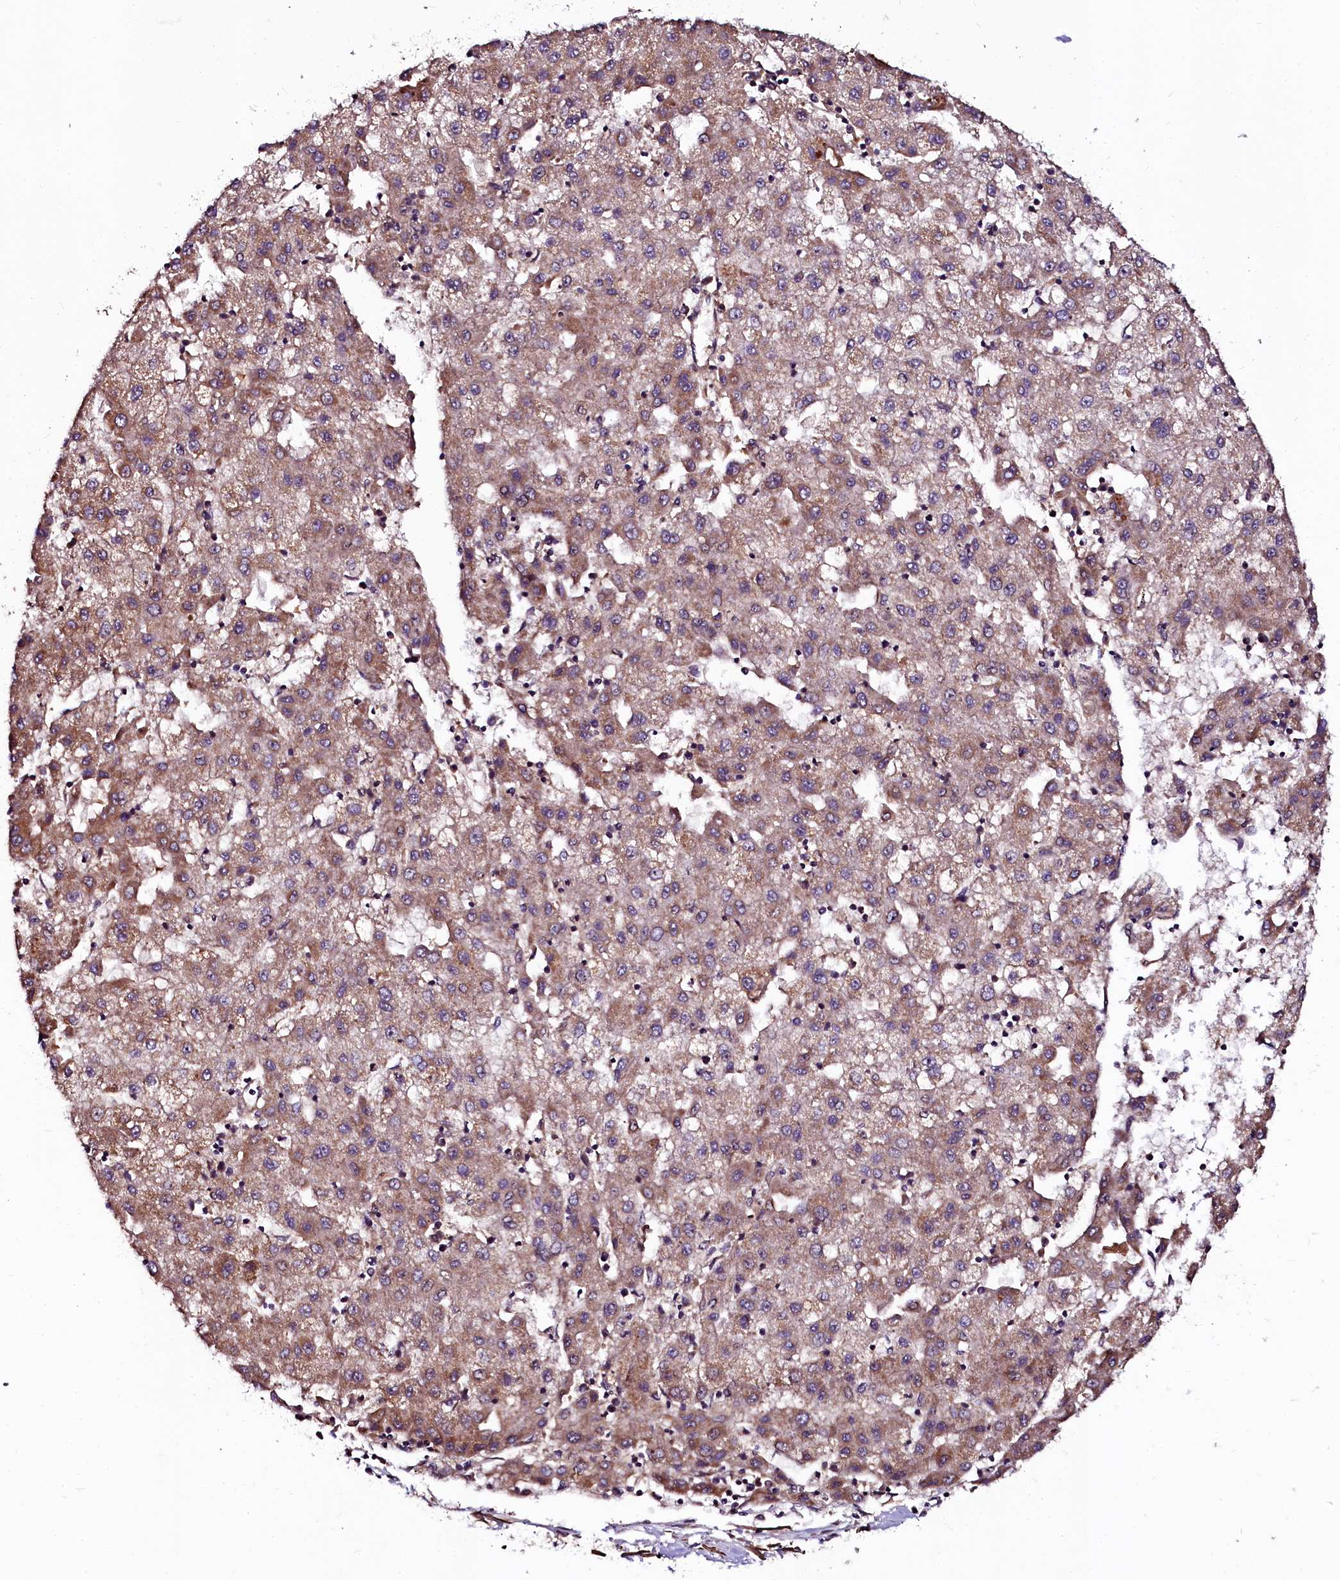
{"staining": {"intensity": "moderate", "quantity": ">75%", "location": "cytoplasmic/membranous"}, "tissue": "liver cancer", "cell_type": "Tumor cells", "image_type": "cancer", "snomed": [{"axis": "morphology", "description": "Carcinoma, Hepatocellular, NOS"}, {"axis": "topography", "description": "Liver"}], "caption": "Immunohistochemistry (IHC) histopathology image of neoplastic tissue: human liver cancer stained using immunohistochemistry (IHC) demonstrates medium levels of moderate protein expression localized specifically in the cytoplasmic/membranous of tumor cells, appearing as a cytoplasmic/membranous brown color.", "gene": "N4BP1", "patient": {"sex": "male", "age": 72}}